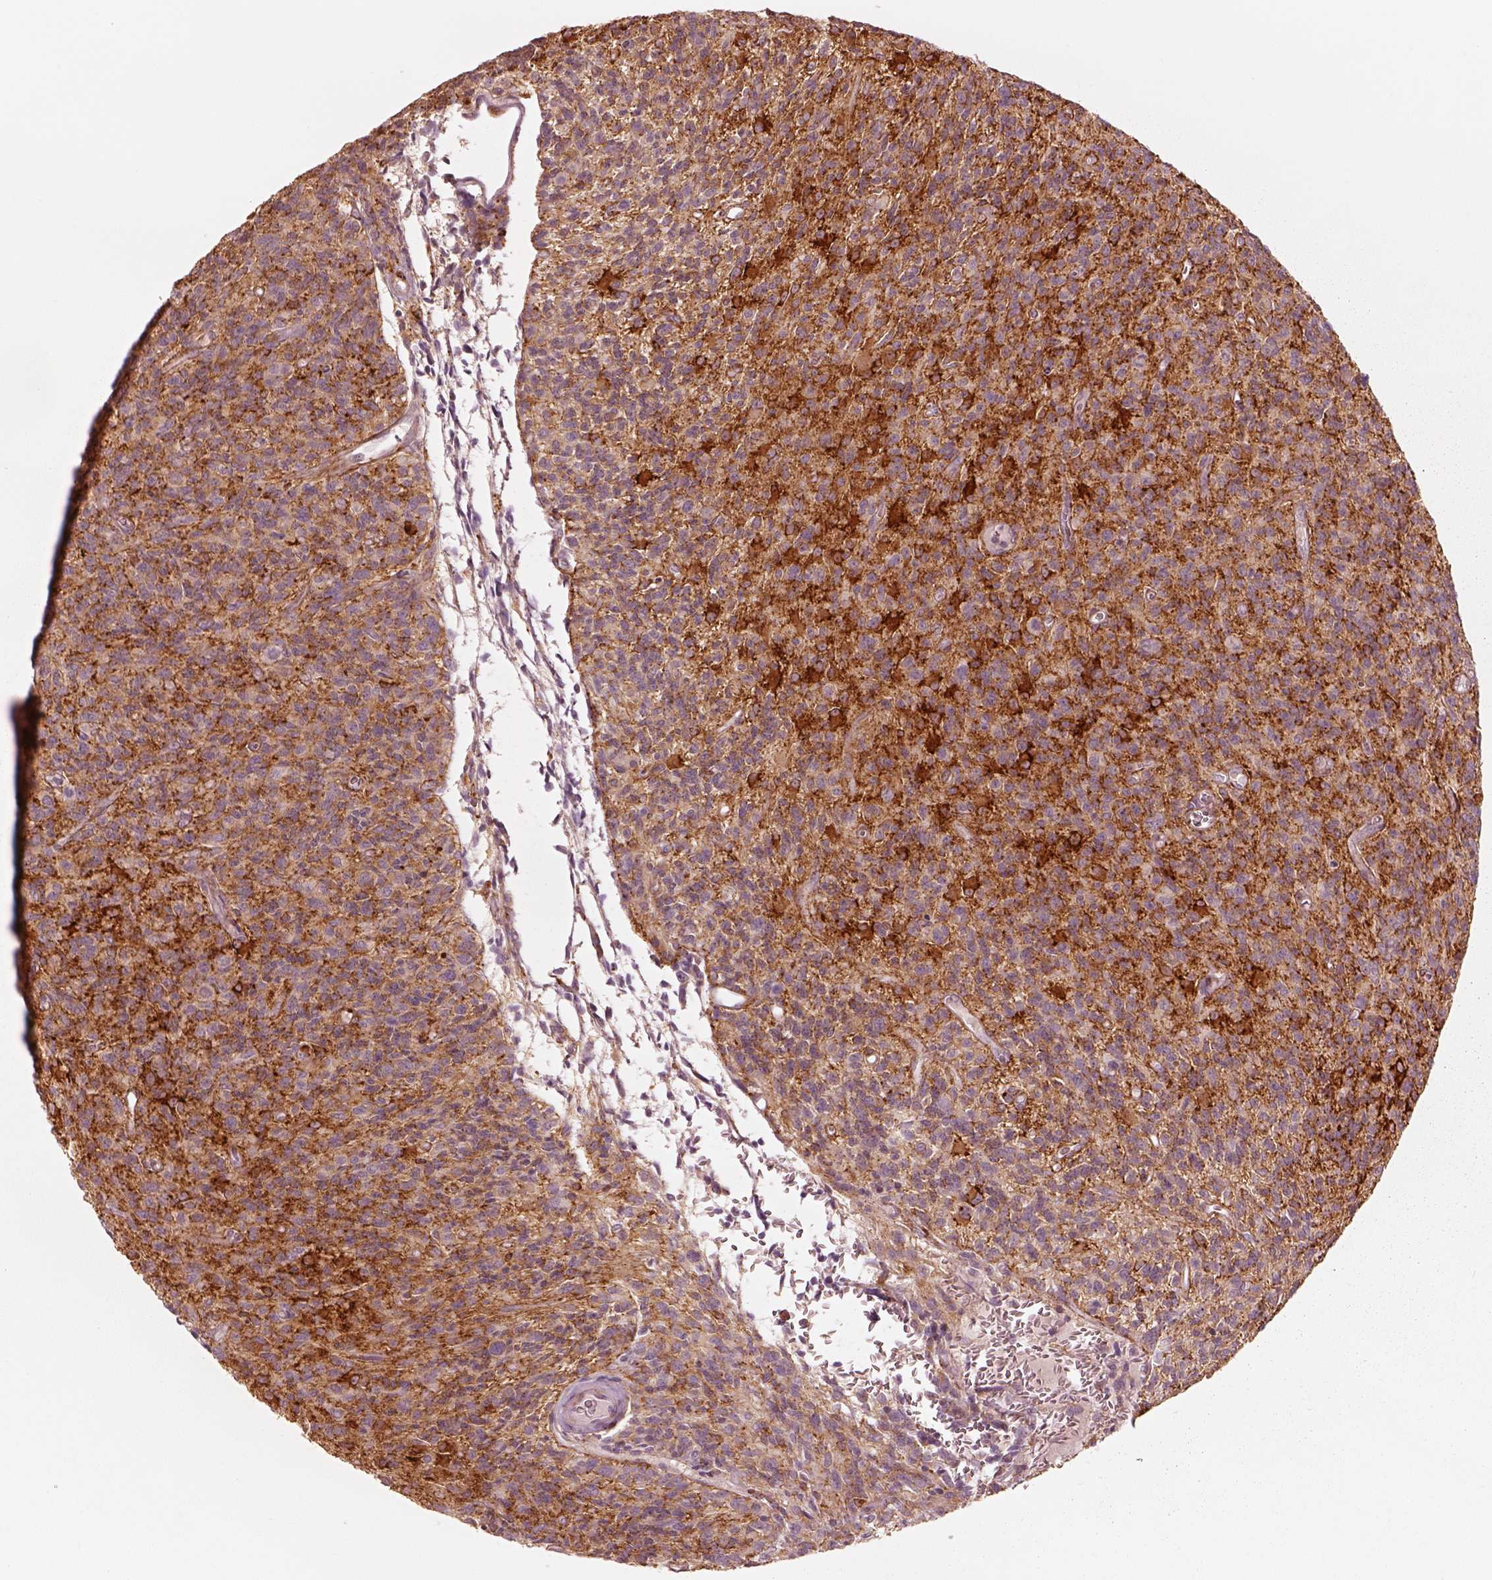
{"staining": {"intensity": "moderate", "quantity": ">75%", "location": "cytoplasmic/membranous"}, "tissue": "glioma", "cell_type": "Tumor cells", "image_type": "cancer", "snomed": [{"axis": "morphology", "description": "Glioma, malignant, High grade"}, {"axis": "topography", "description": "Brain"}], "caption": "Immunohistochemistry photomicrograph of neoplastic tissue: glioma stained using immunohistochemistry (IHC) reveals medium levels of moderate protein expression localized specifically in the cytoplasmic/membranous of tumor cells, appearing as a cytoplasmic/membranous brown color.", "gene": "DNAAF9", "patient": {"sex": "male", "age": 76}}